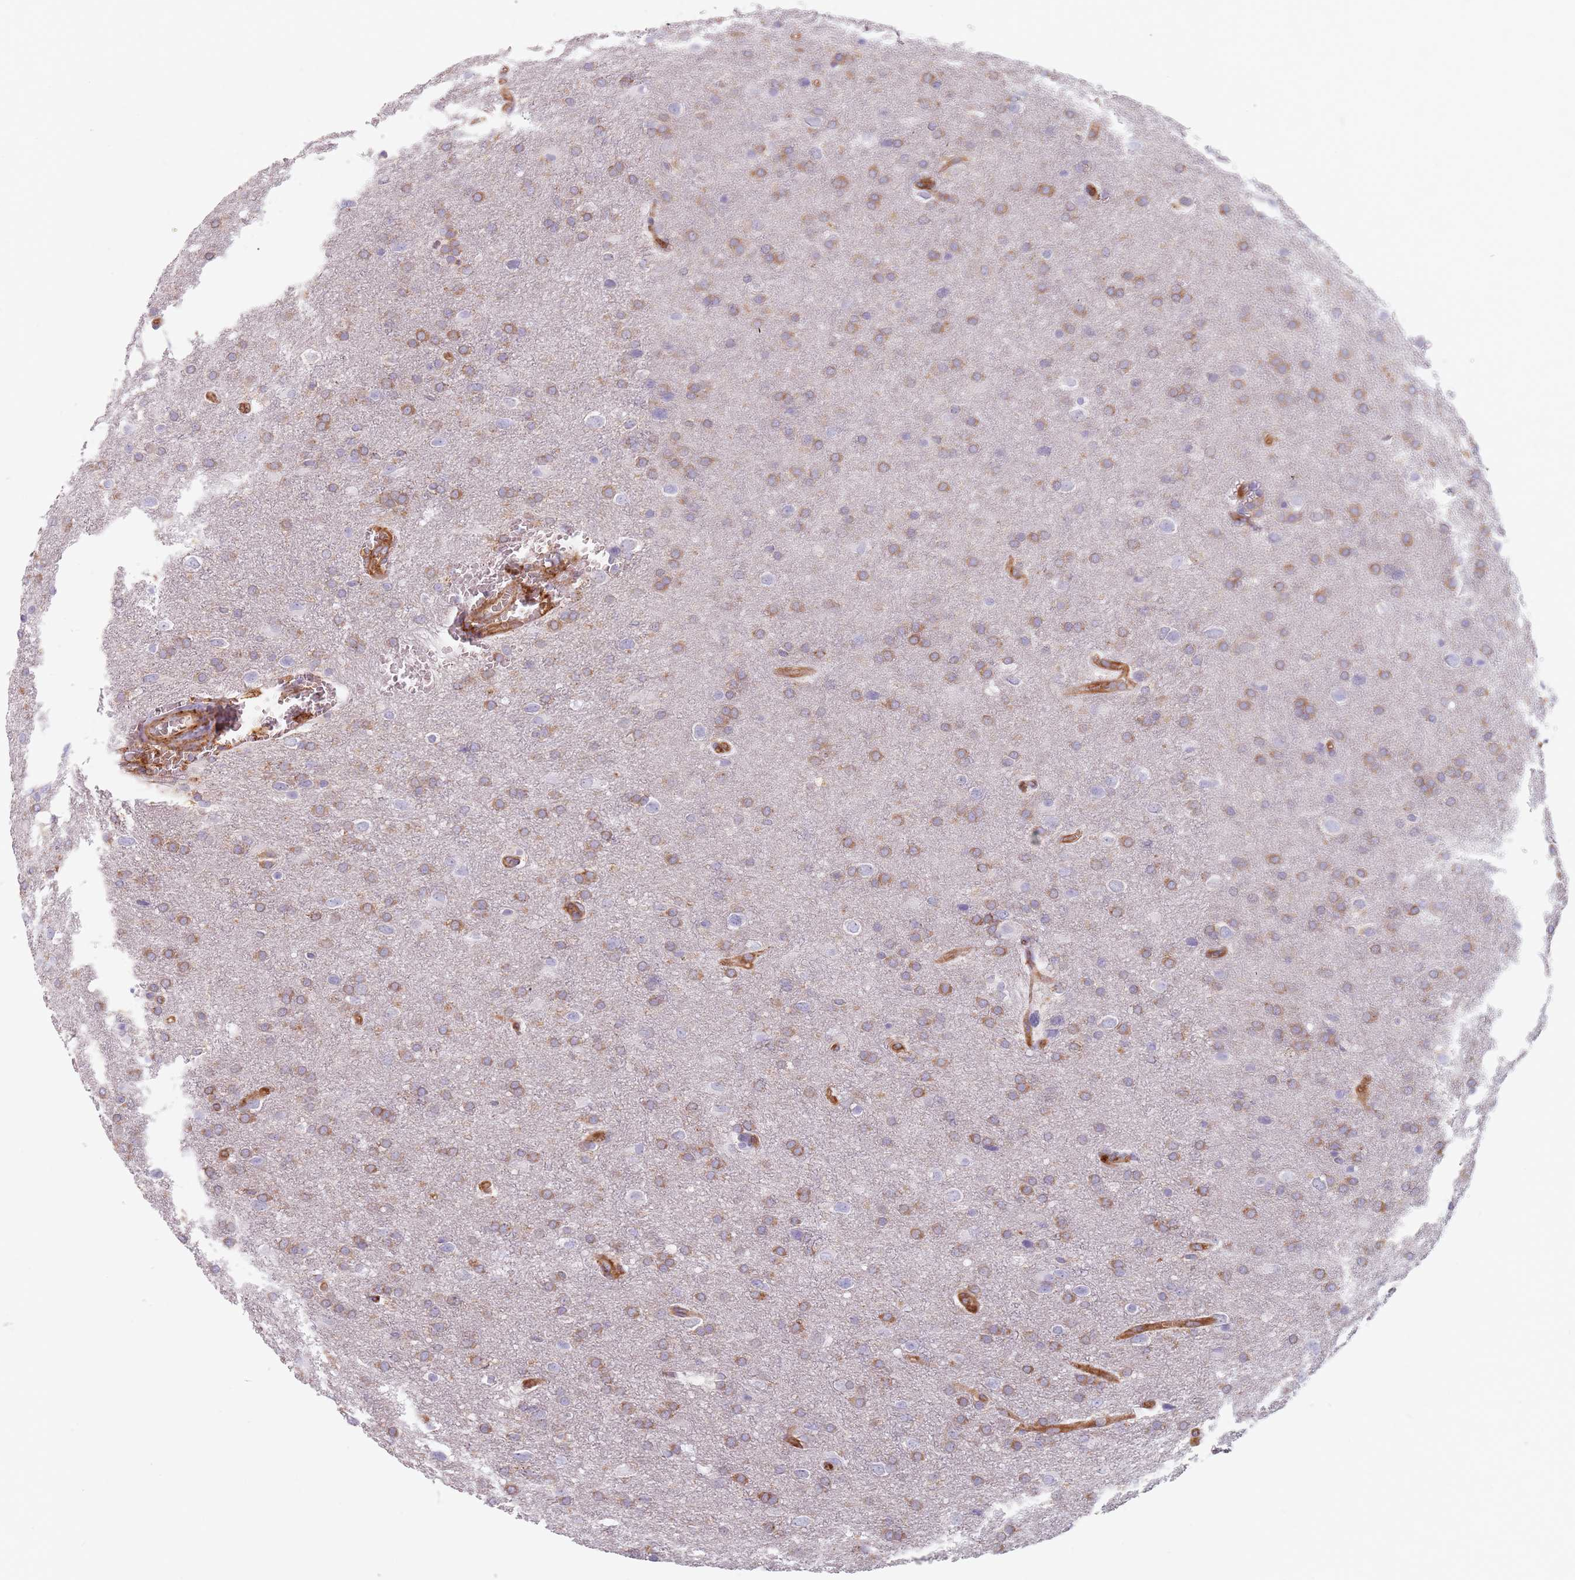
{"staining": {"intensity": "moderate", "quantity": "25%-75%", "location": "cytoplasmic/membranous"}, "tissue": "glioma", "cell_type": "Tumor cells", "image_type": "cancer", "snomed": [{"axis": "morphology", "description": "Glioma, malignant, Low grade"}, {"axis": "topography", "description": "Brain"}], "caption": "Tumor cells show medium levels of moderate cytoplasmic/membranous positivity in approximately 25%-75% of cells in malignant glioma (low-grade).", "gene": "TPD52L2", "patient": {"sex": "female", "age": 32}}